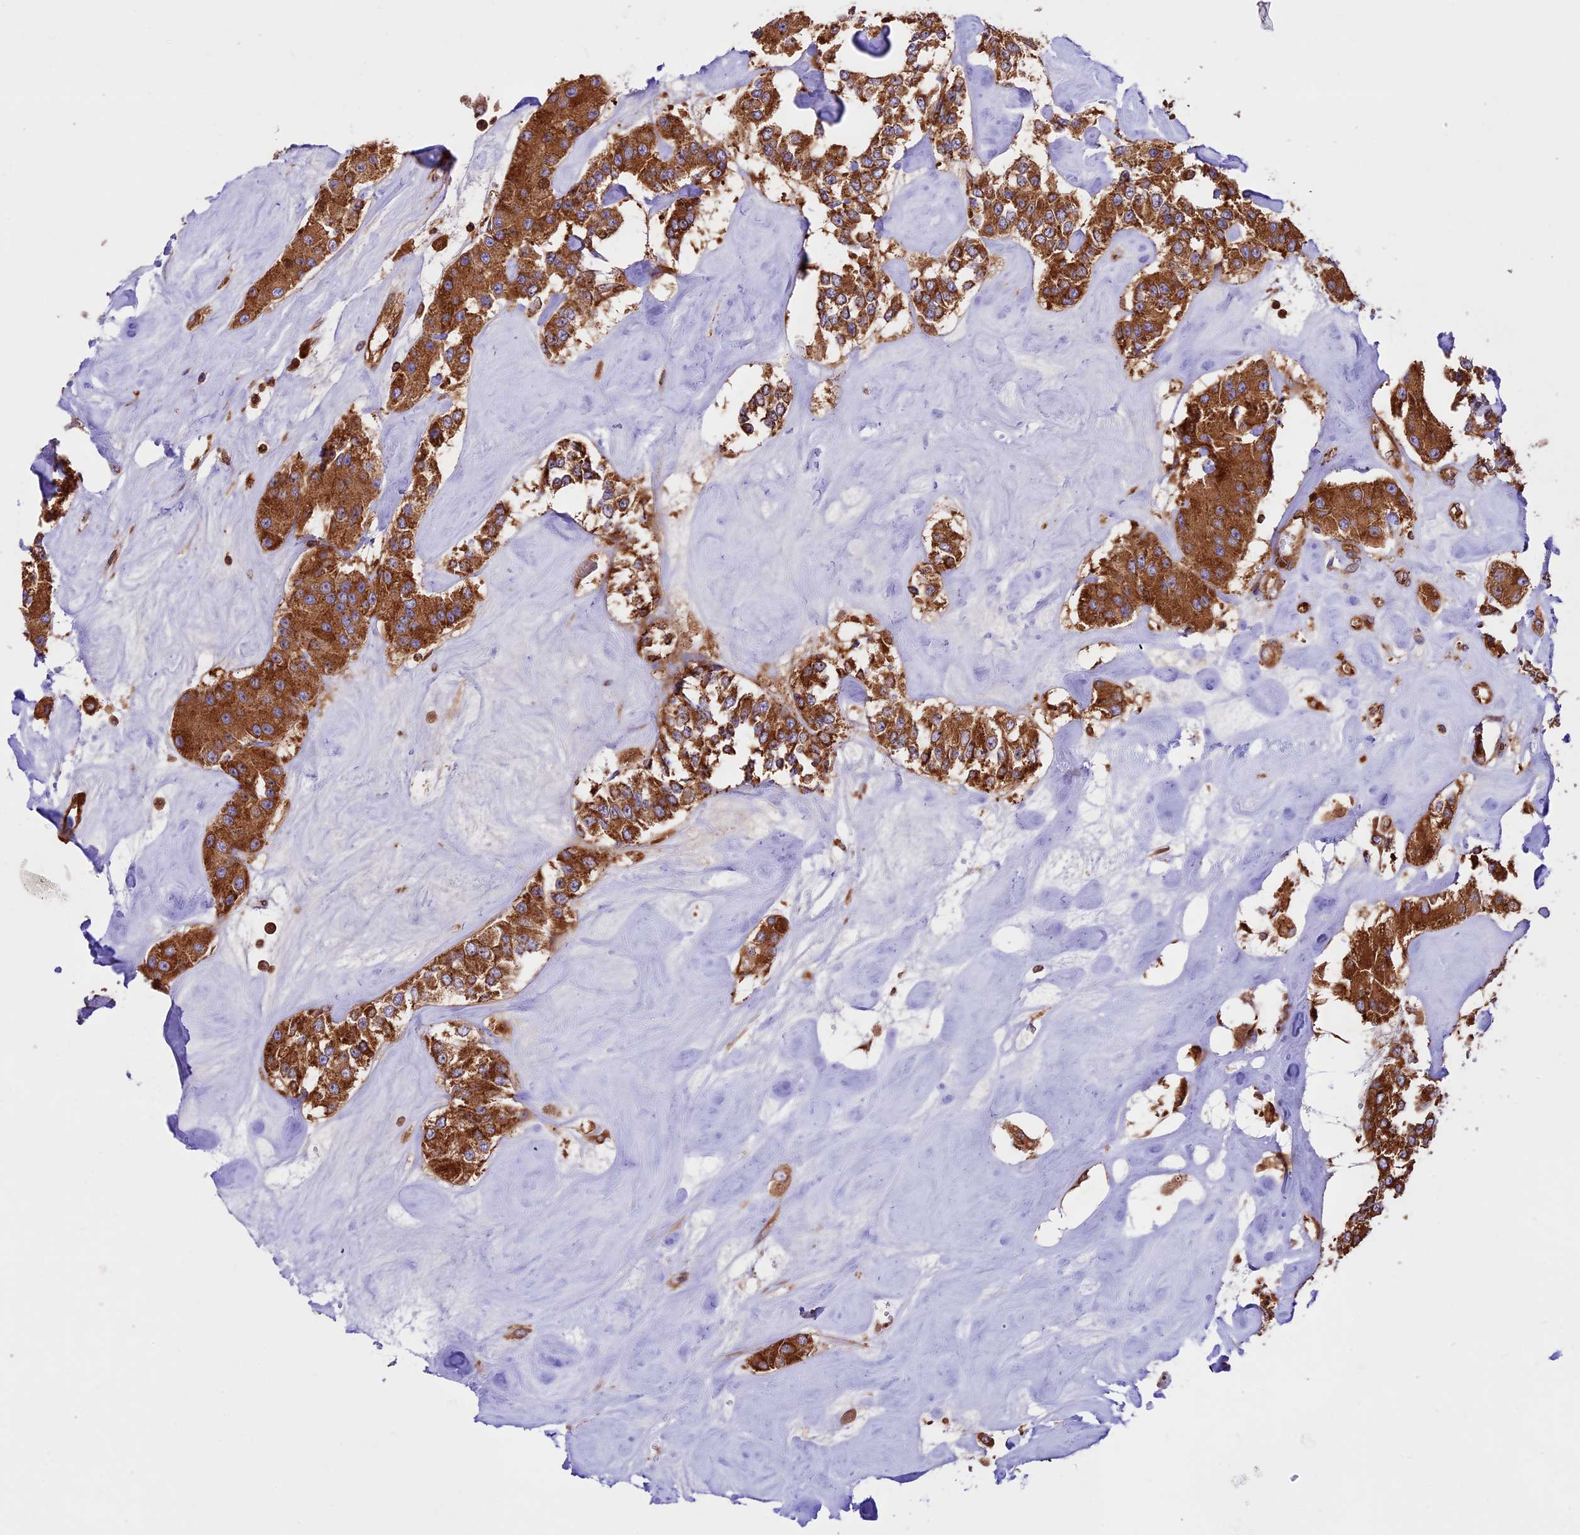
{"staining": {"intensity": "moderate", "quantity": ">75%", "location": "cytoplasmic/membranous"}, "tissue": "carcinoid", "cell_type": "Tumor cells", "image_type": "cancer", "snomed": [{"axis": "morphology", "description": "Carcinoid, malignant, NOS"}, {"axis": "topography", "description": "Pancreas"}], "caption": "Approximately >75% of tumor cells in carcinoid show moderate cytoplasmic/membranous protein positivity as visualized by brown immunohistochemical staining.", "gene": "KARS1", "patient": {"sex": "male", "age": 41}}